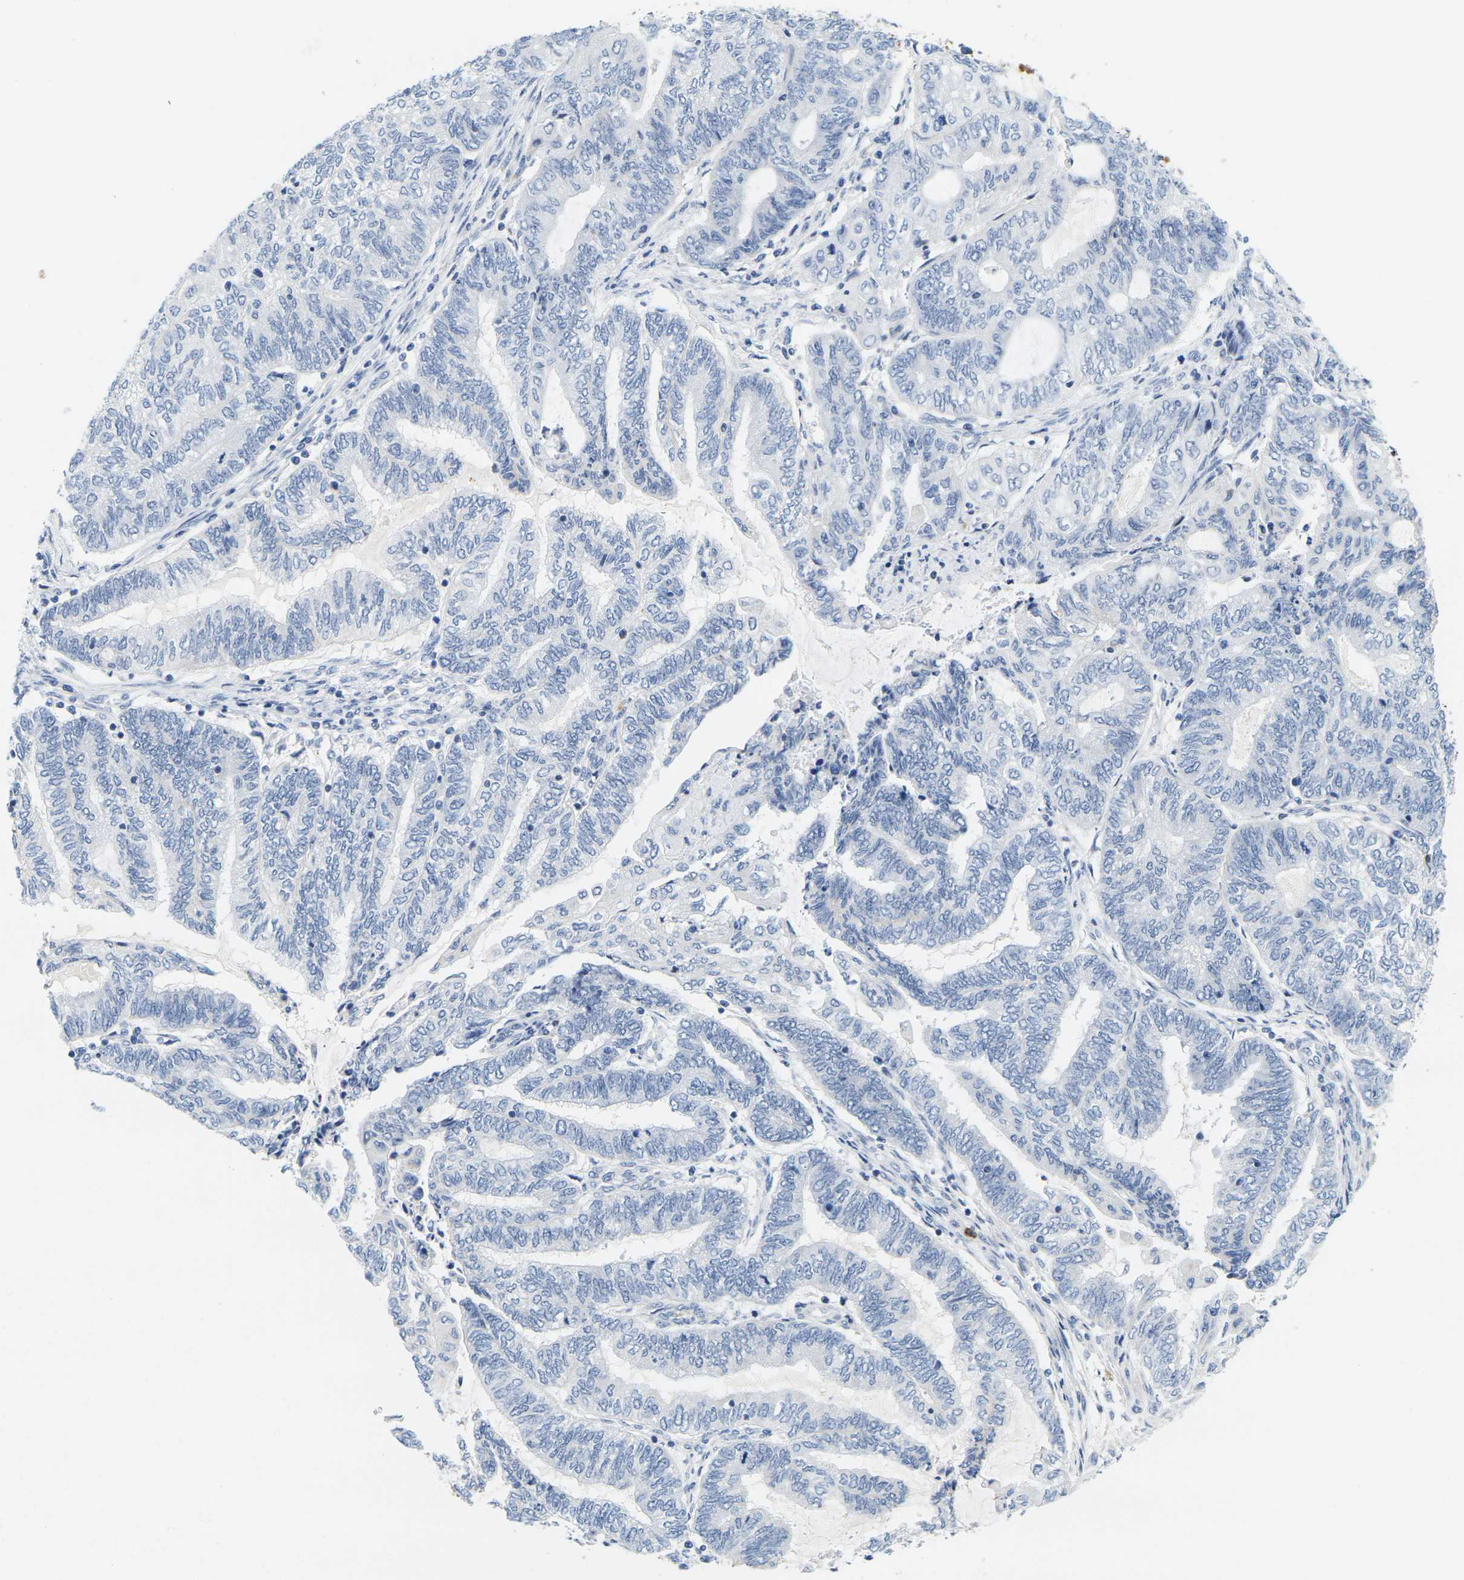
{"staining": {"intensity": "negative", "quantity": "none", "location": "none"}, "tissue": "endometrial cancer", "cell_type": "Tumor cells", "image_type": "cancer", "snomed": [{"axis": "morphology", "description": "Adenocarcinoma, NOS"}, {"axis": "topography", "description": "Uterus"}, {"axis": "topography", "description": "Endometrium"}], "caption": "DAB immunohistochemical staining of human endometrial adenocarcinoma displays no significant staining in tumor cells. (DAB (3,3'-diaminobenzidine) IHC, high magnification).", "gene": "KLK5", "patient": {"sex": "female", "age": 70}}